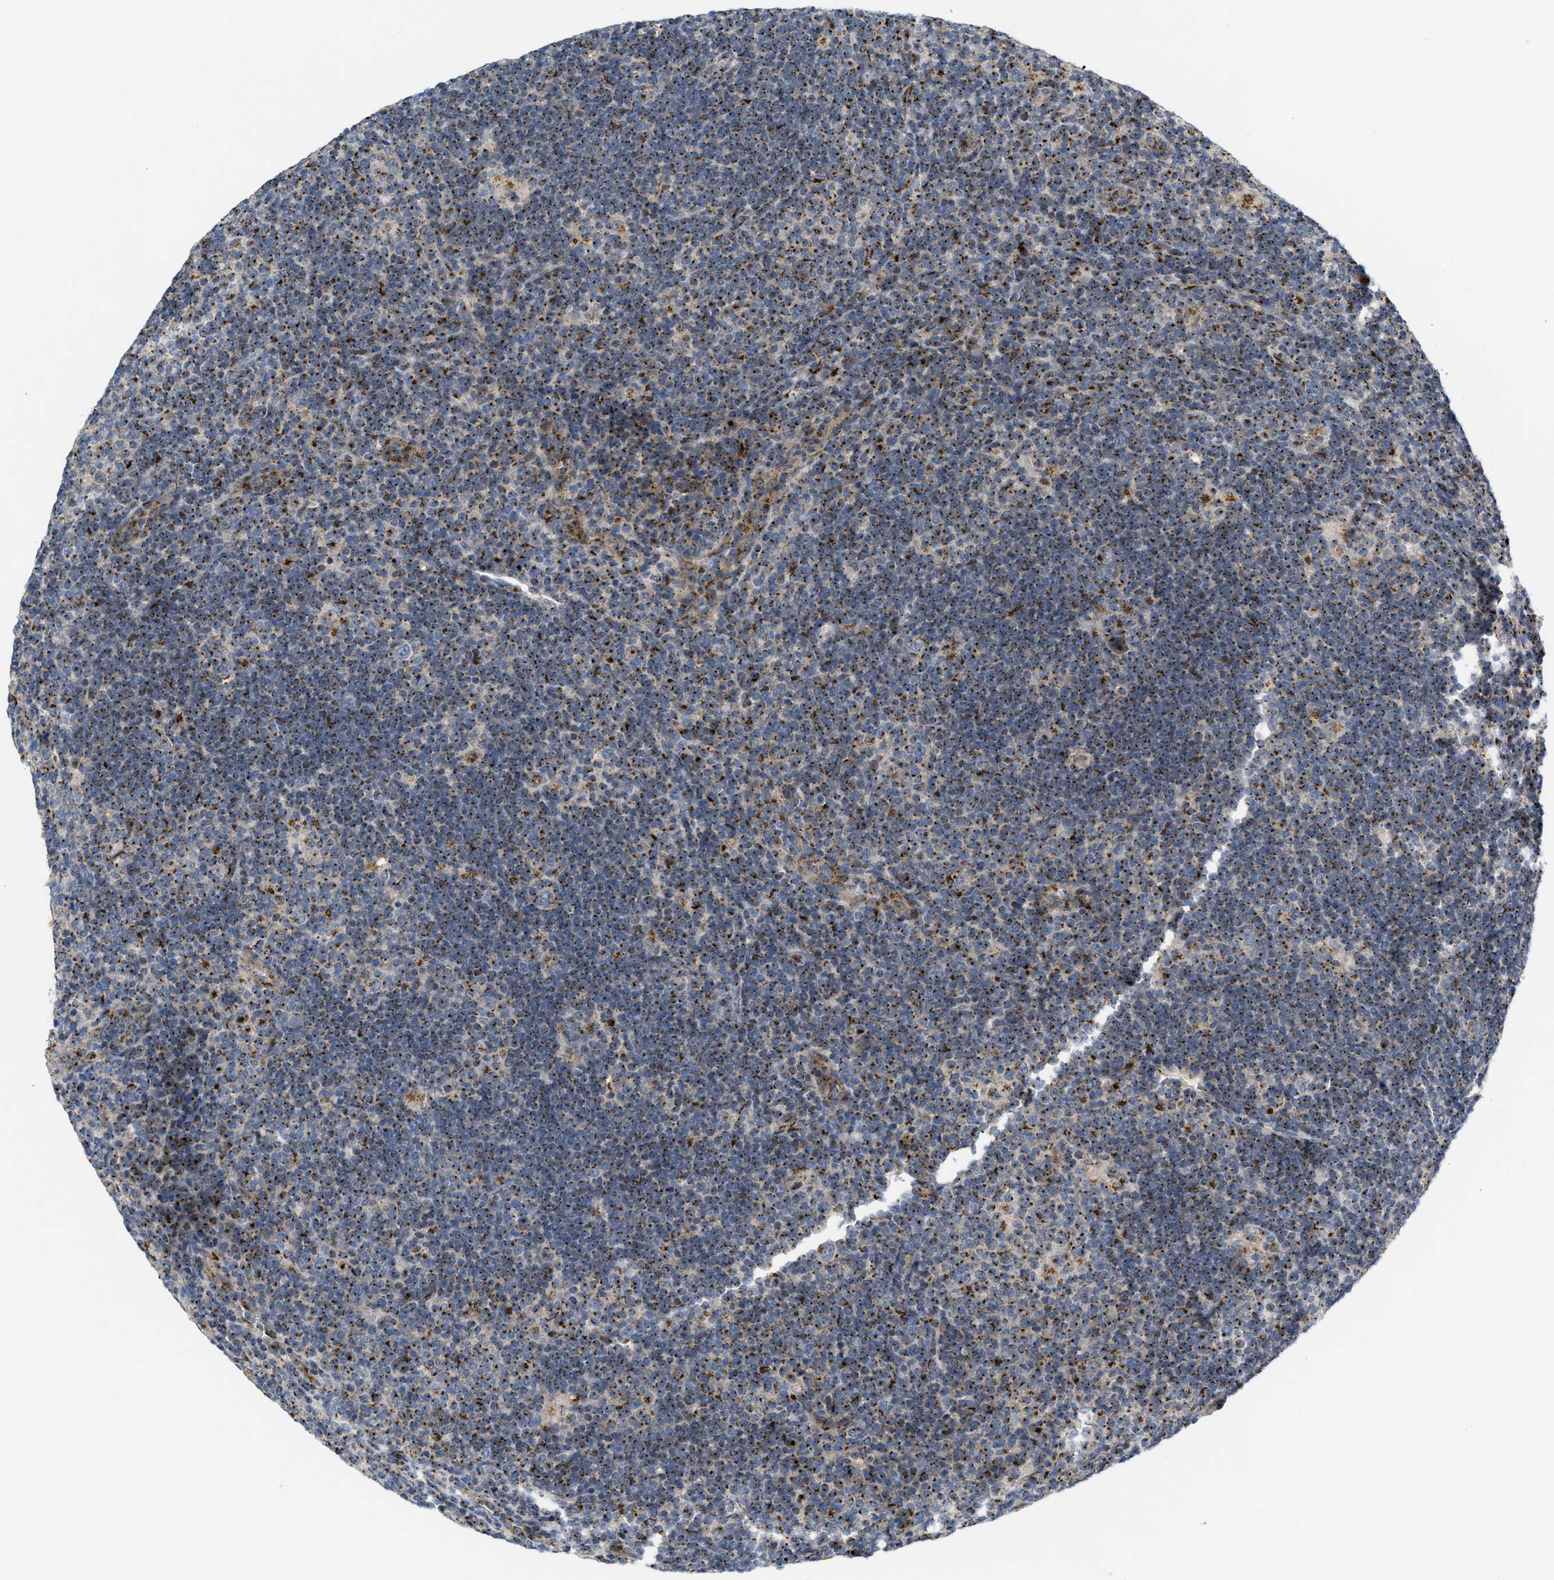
{"staining": {"intensity": "negative", "quantity": "none", "location": "none"}, "tissue": "lymphoma", "cell_type": "Tumor cells", "image_type": "cancer", "snomed": [{"axis": "morphology", "description": "Hodgkin's disease, NOS"}, {"axis": "topography", "description": "Lymph node"}], "caption": "Tumor cells show no significant protein expression in Hodgkin's disease.", "gene": "ZNF70", "patient": {"sex": "female", "age": 57}}